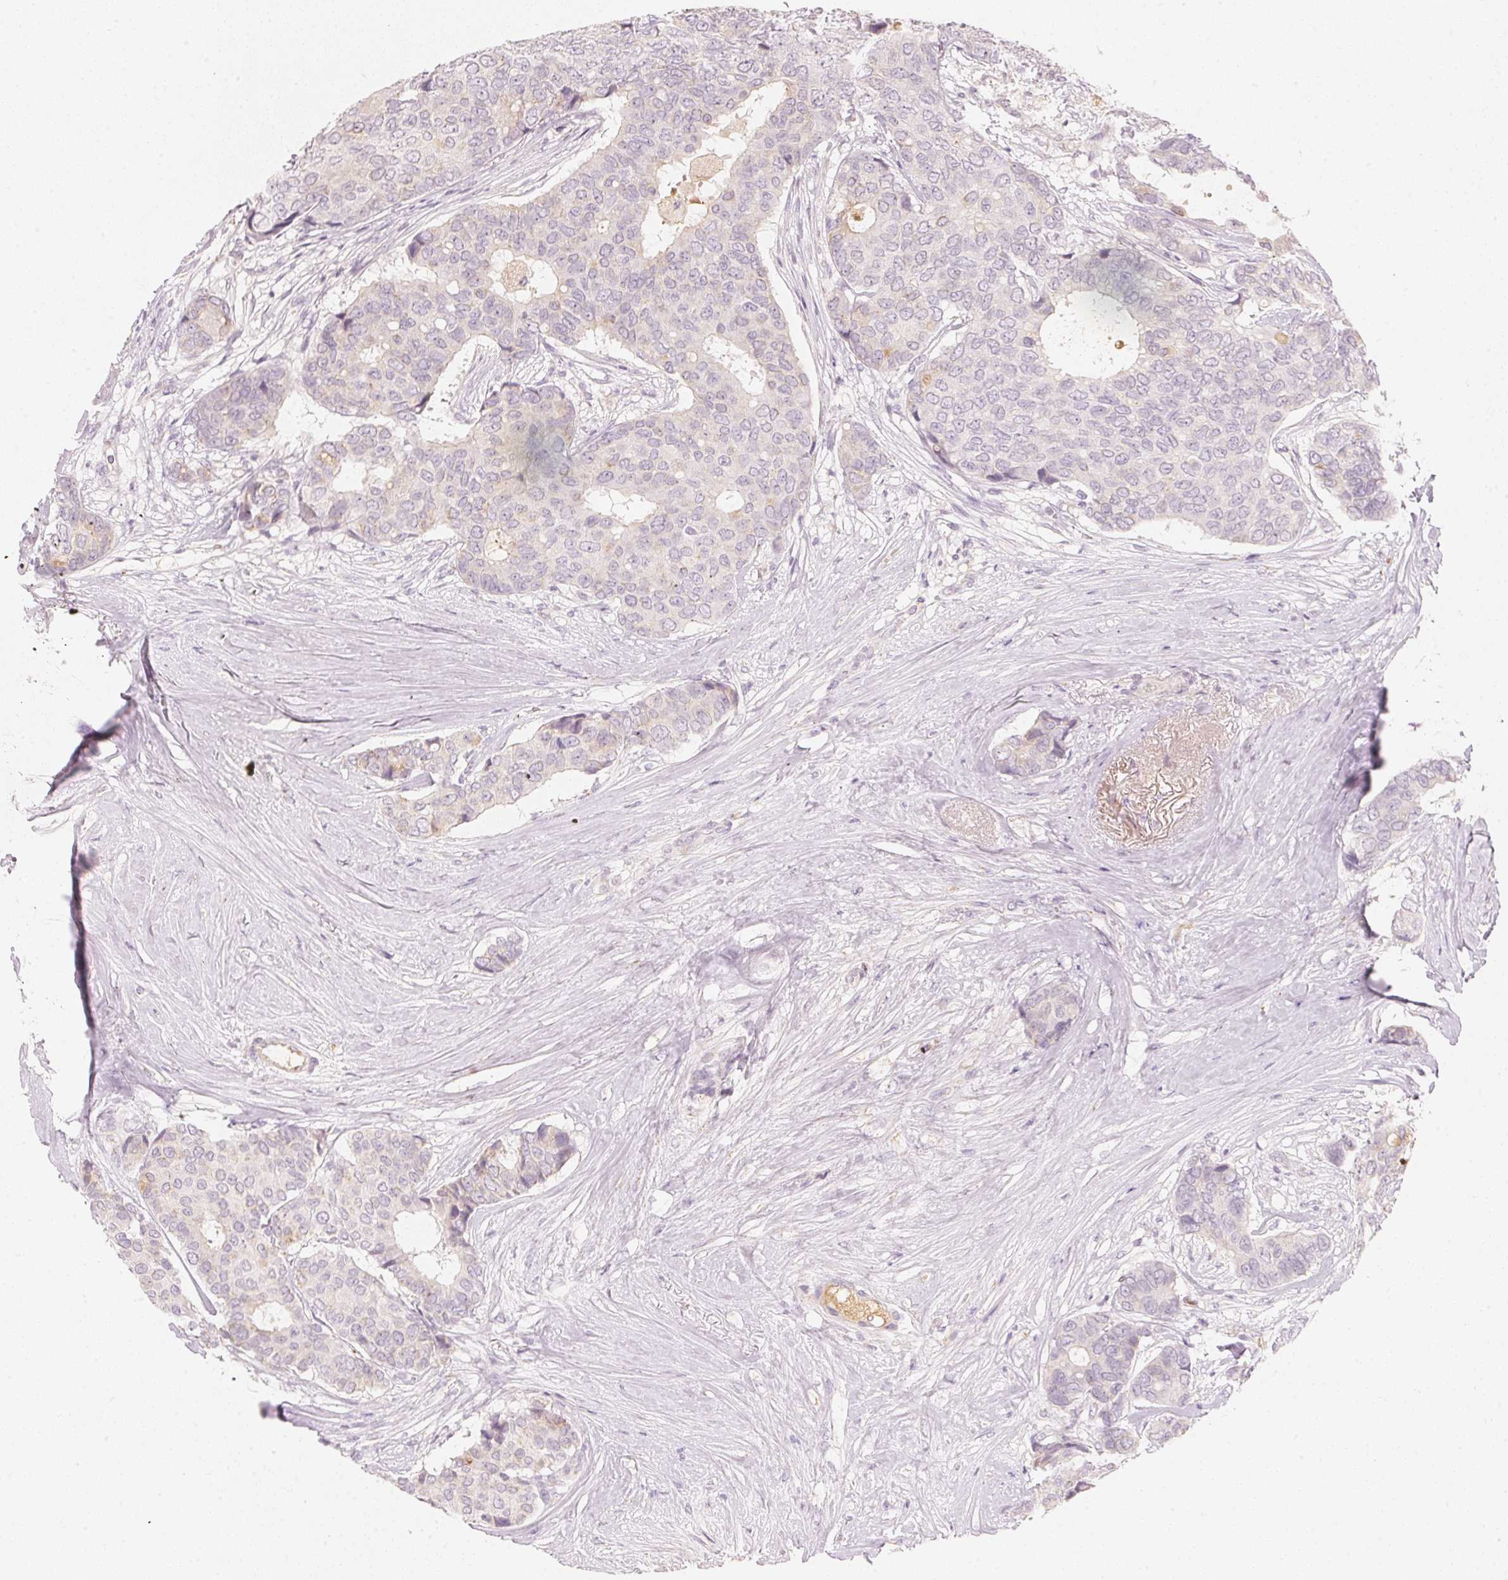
{"staining": {"intensity": "negative", "quantity": "none", "location": "none"}, "tissue": "breast cancer", "cell_type": "Tumor cells", "image_type": "cancer", "snomed": [{"axis": "morphology", "description": "Duct carcinoma"}, {"axis": "topography", "description": "Breast"}], "caption": "DAB immunohistochemical staining of infiltrating ductal carcinoma (breast) displays no significant positivity in tumor cells. Brightfield microscopy of immunohistochemistry (IHC) stained with DAB (3,3'-diaminobenzidine) (brown) and hematoxylin (blue), captured at high magnification.", "gene": "RMDN2", "patient": {"sex": "female", "age": 75}}